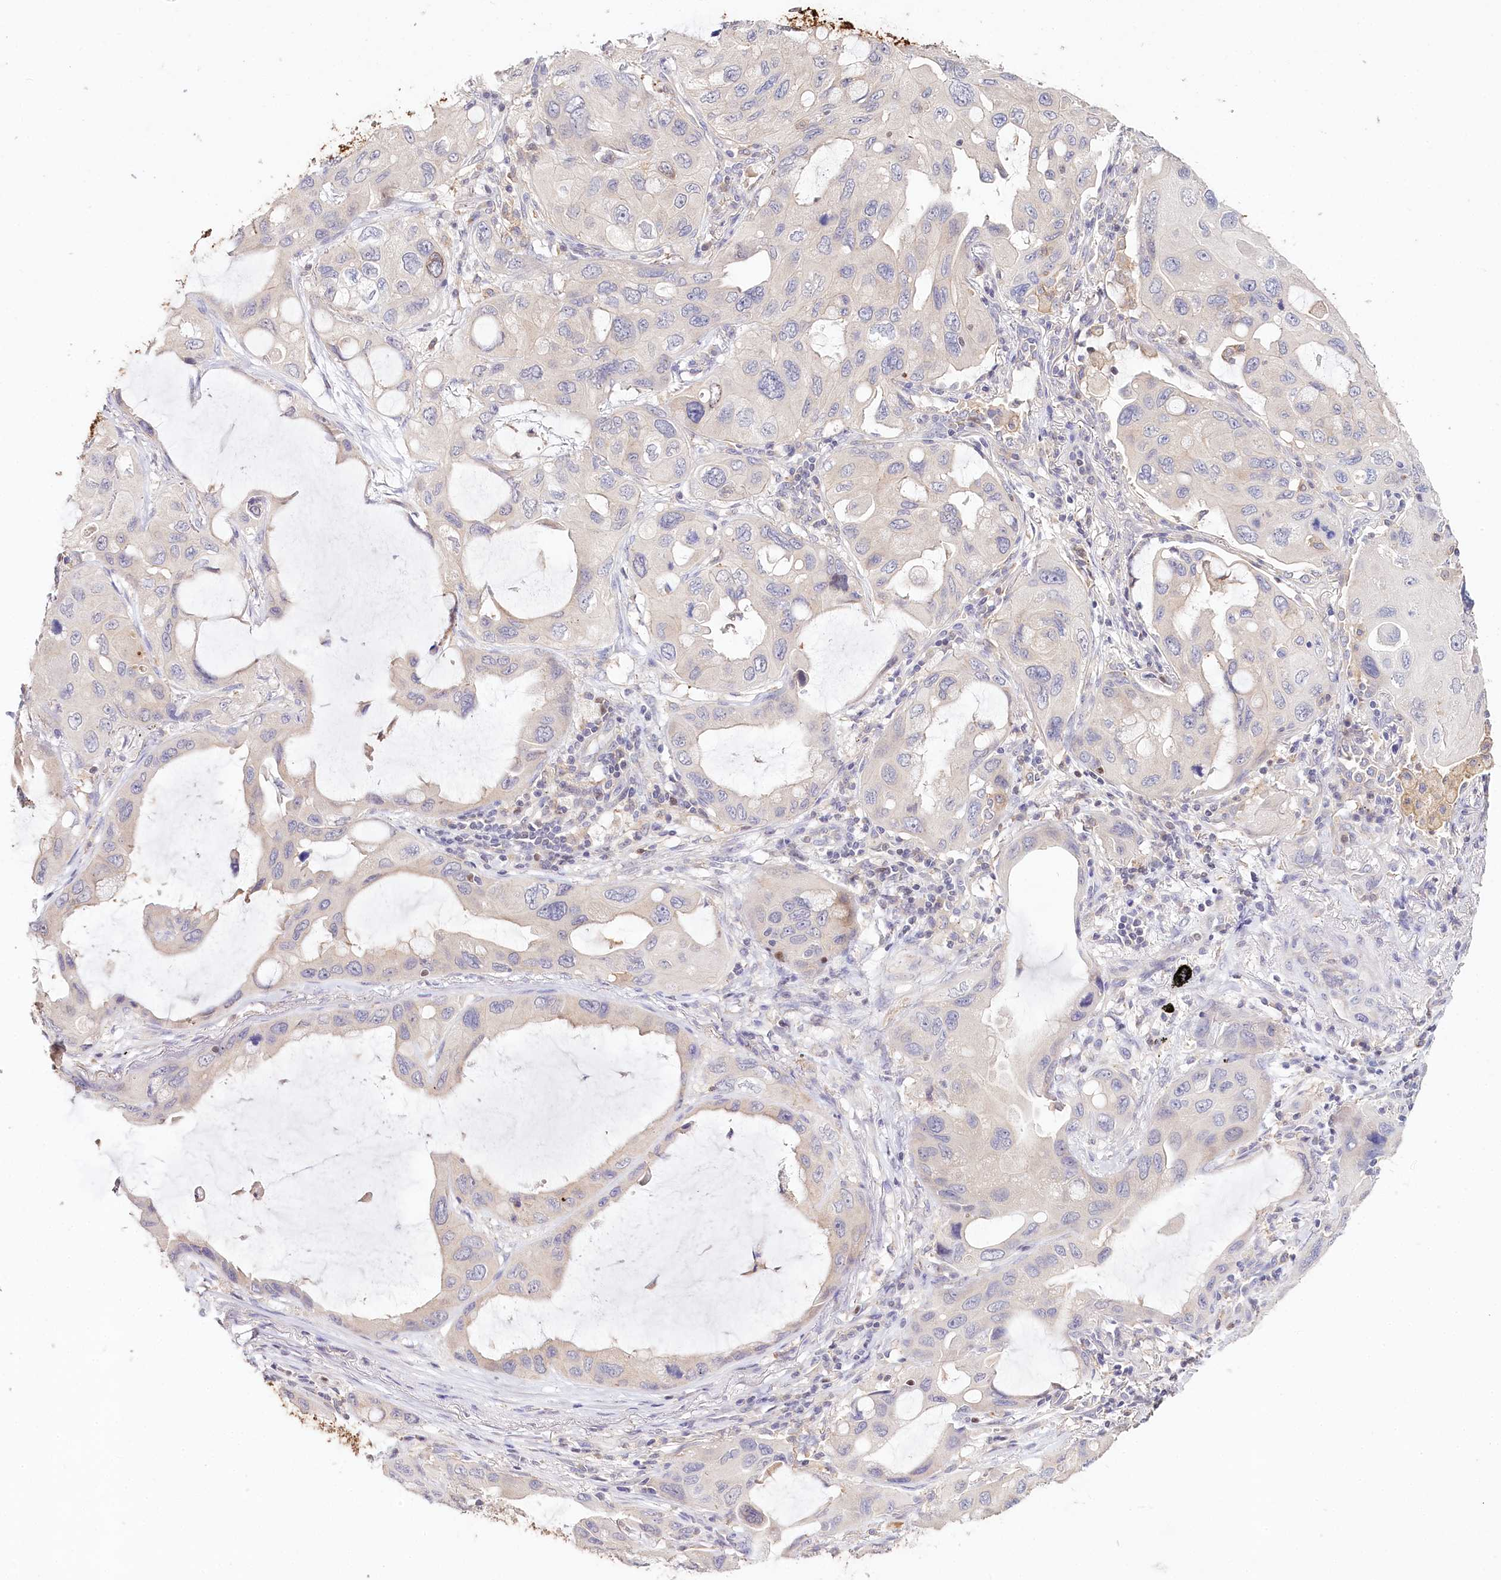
{"staining": {"intensity": "negative", "quantity": "none", "location": "none"}, "tissue": "lung cancer", "cell_type": "Tumor cells", "image_type": "cancer", "snomed": [{"axis": "morphology", "description": "Squamous cell carcinoma, NOS"}, {"axis": "topography", "description": "Lung"}], "caption": "Immunohistochemical staining of squamous cell carcinoma (lung) demonstrates no significant expression in tumor cells. (DAB IHC with hematoxylin counter stain).", "gene": "DAPK1", "patient": {"sex": "female", "age": 73}}